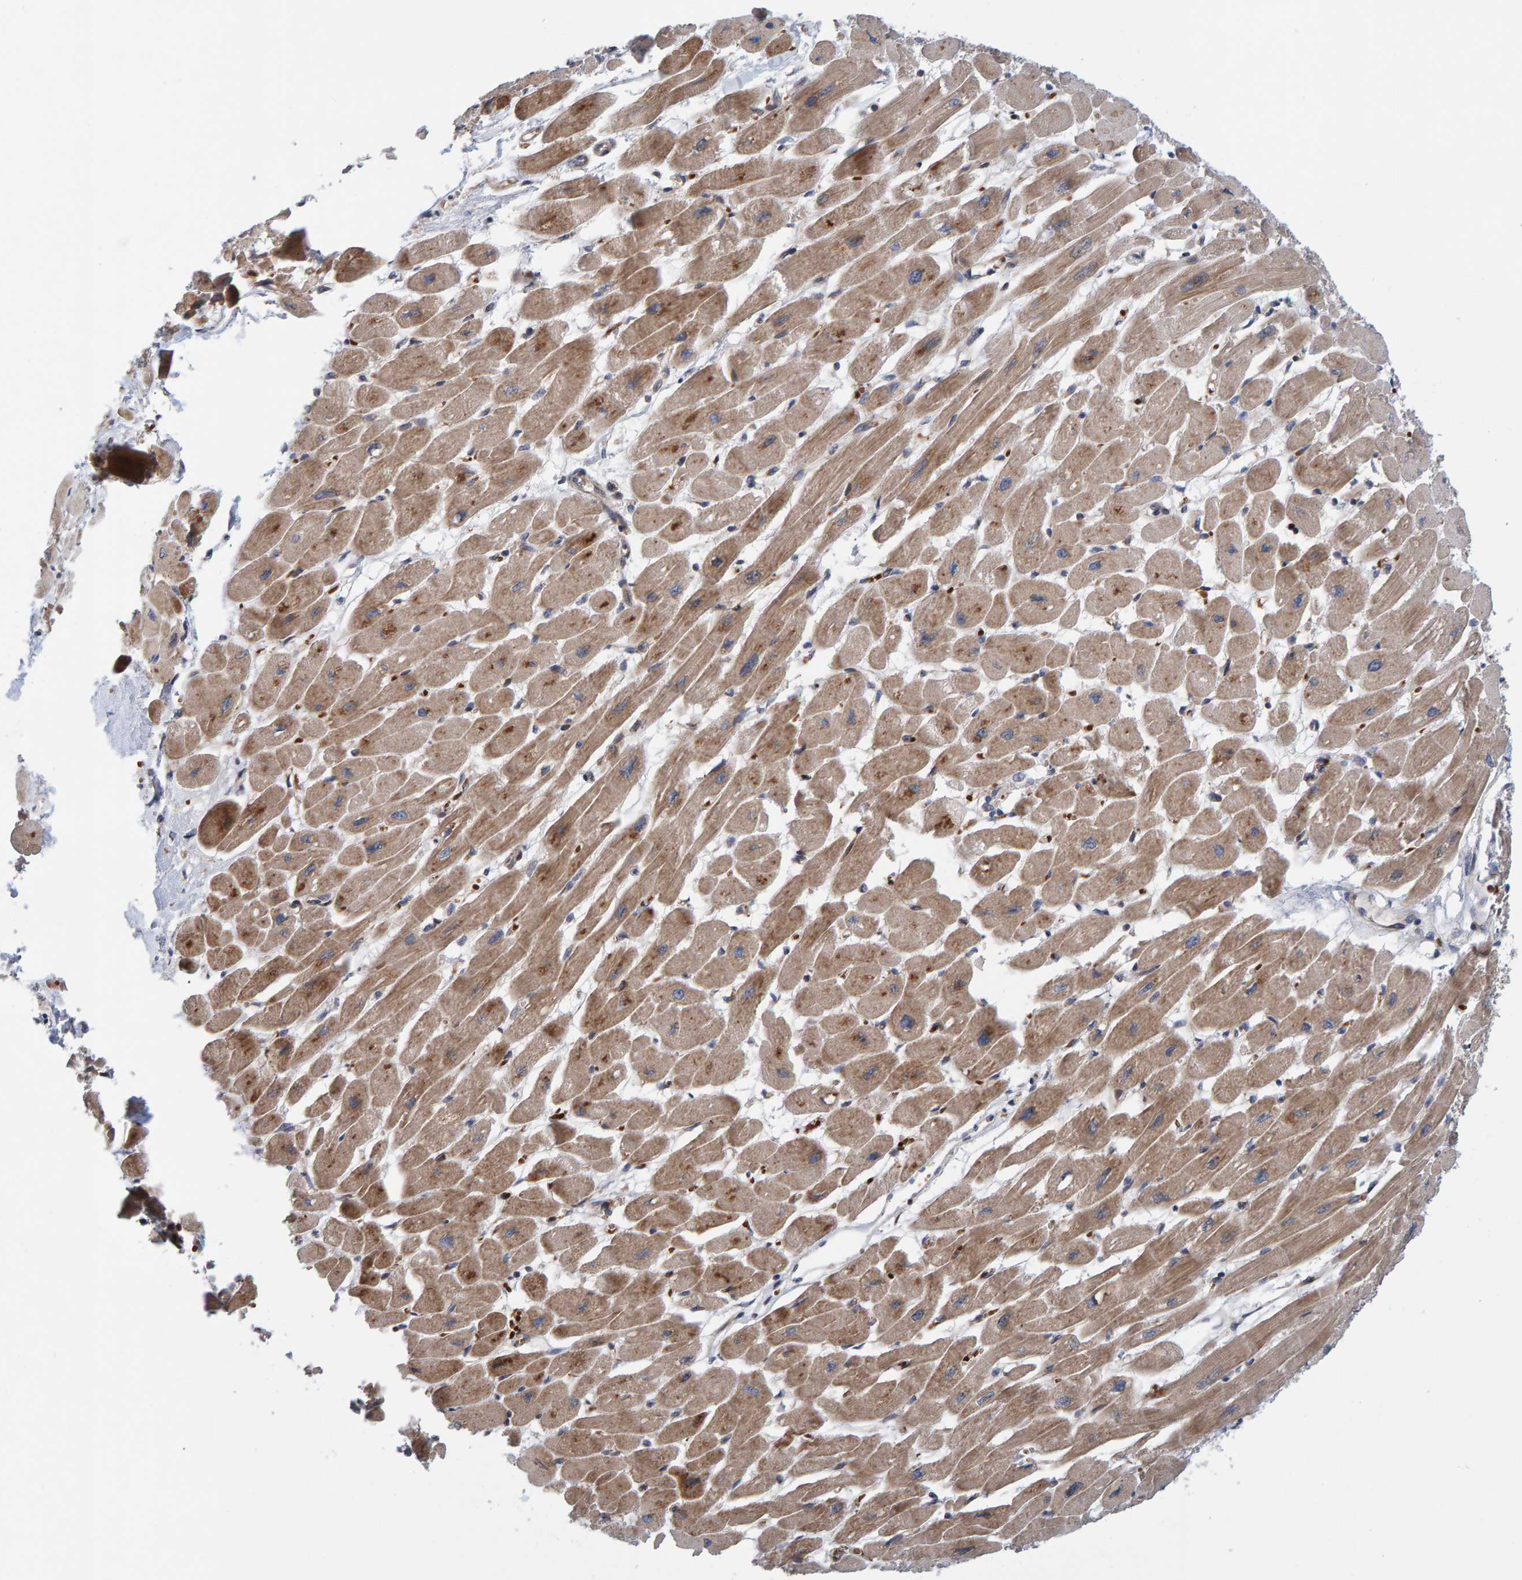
{"staining": {"intensity": "moderate", "quantity": ">75%", "location": "cytoplasmic/membranous"}, "tissue": "heart muscle", "cell_type": "Cardiomyocytes", "image_type": "normal", "snomed": [{"axis": "morphology", "description": "Normal tissue, NOS"}, {"axis": "topography", "description": "Heart"}], "caption": "A high-resolution photomicrograph shows IHC staining of normal heart muscle, which shows moderate cytoplasmic/membranous expression in about >75% of cardiomyocytes. (IHC, brightfield microscopy, high magnification).", "gene": "MFSD6L", "patient": {"sex": "female", "age": 54}}